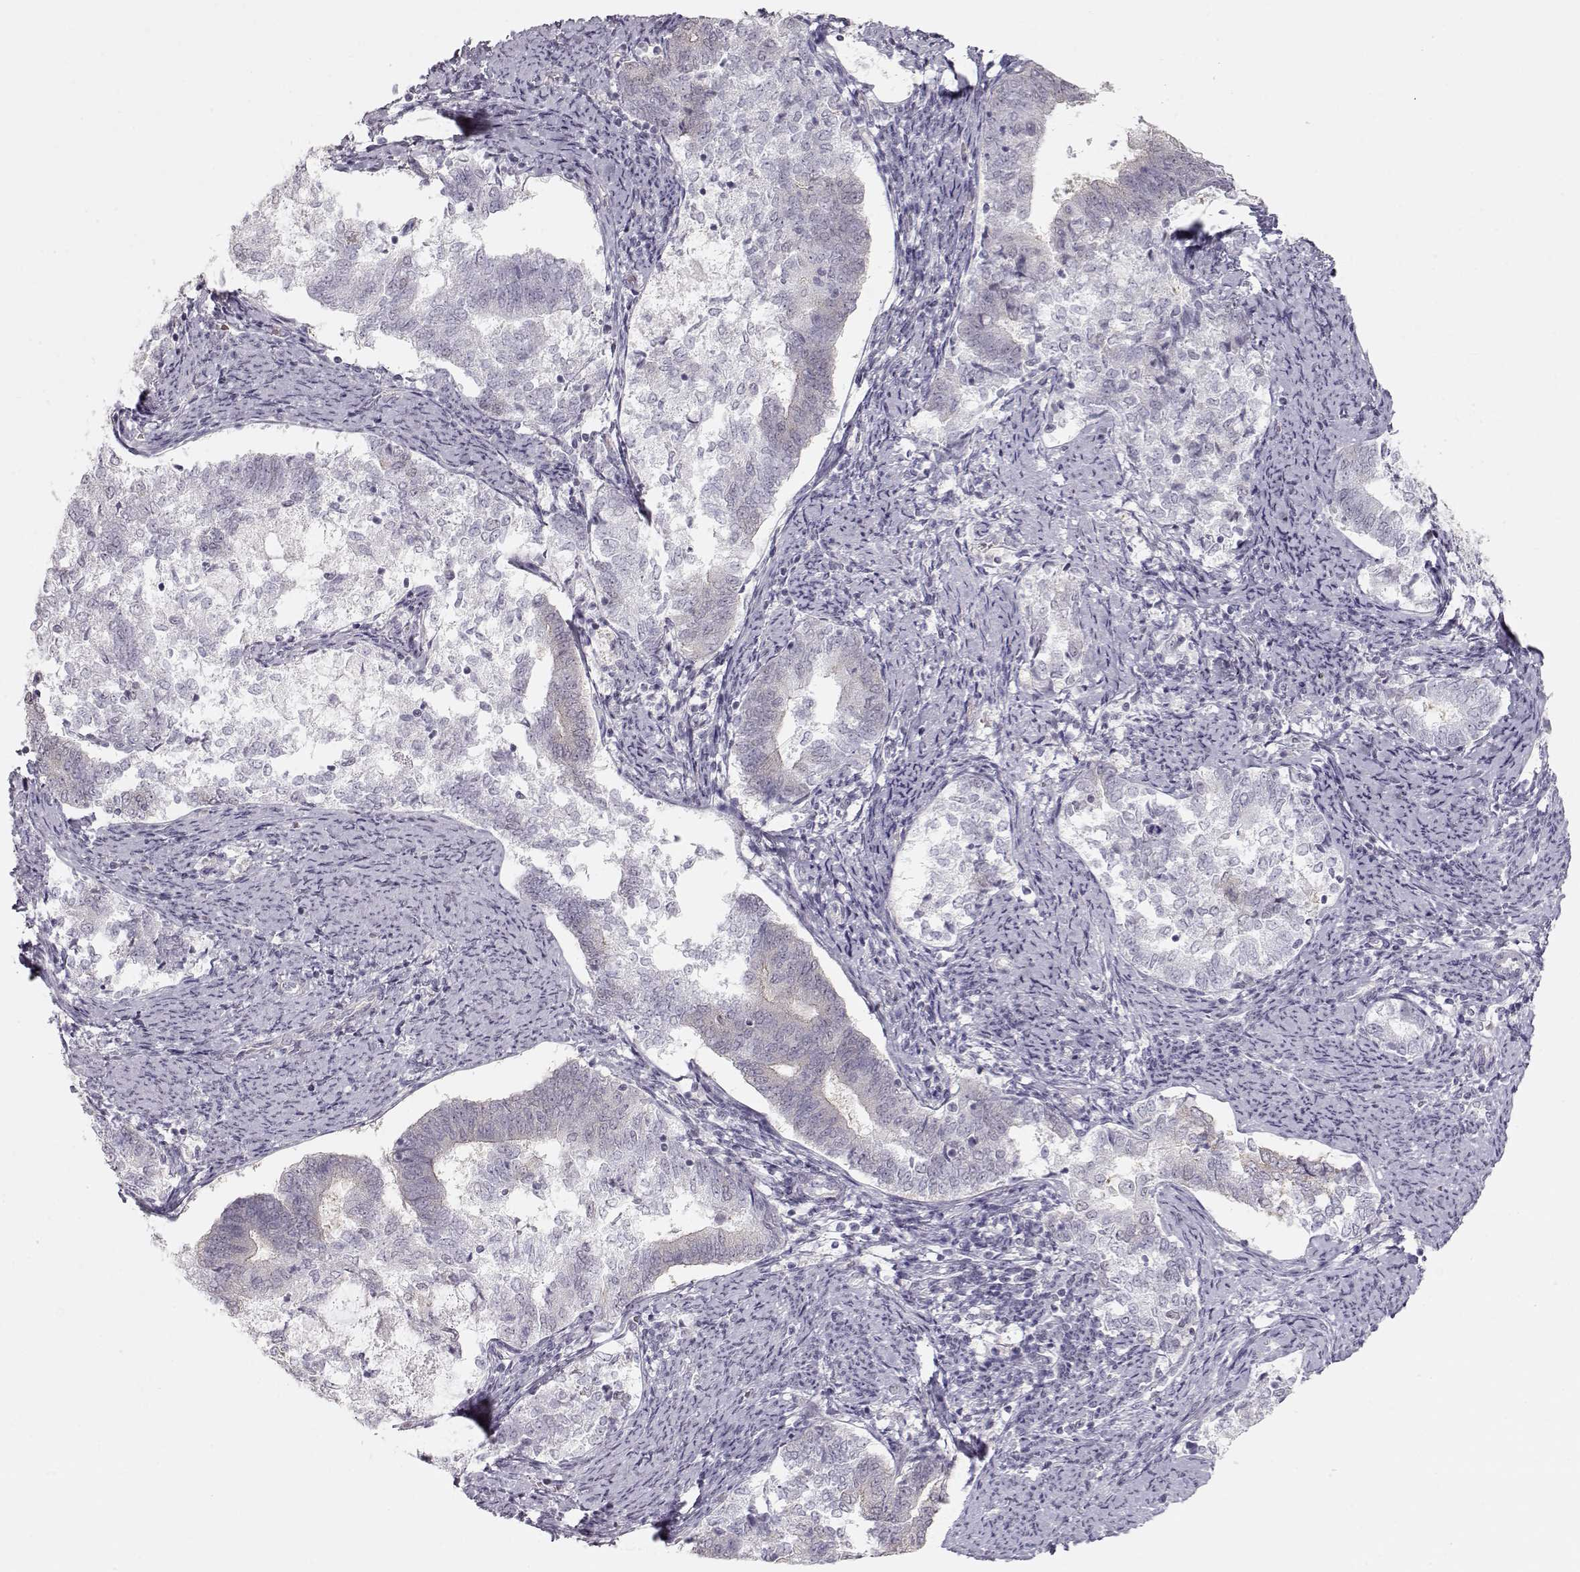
{"staining": {"intensity": "negative", "quantity": "none", "location": "none"}, "tissue": "endometrial cancer", "cell_type": "Tumor cells", "image_type": "cancer", "snomed": [{"axis": "morphology", "description": "Adenocarcinoma, NOS"}, {"axis": "topography", "description": "Endometrium"}], "caption": "Histopathology image shows no protein staining in tumor cells of endometrial cancer (adenocarcinoma) tissue.", "gene": "FAM205A", "patient": {"sex": "female", "age": 65}}